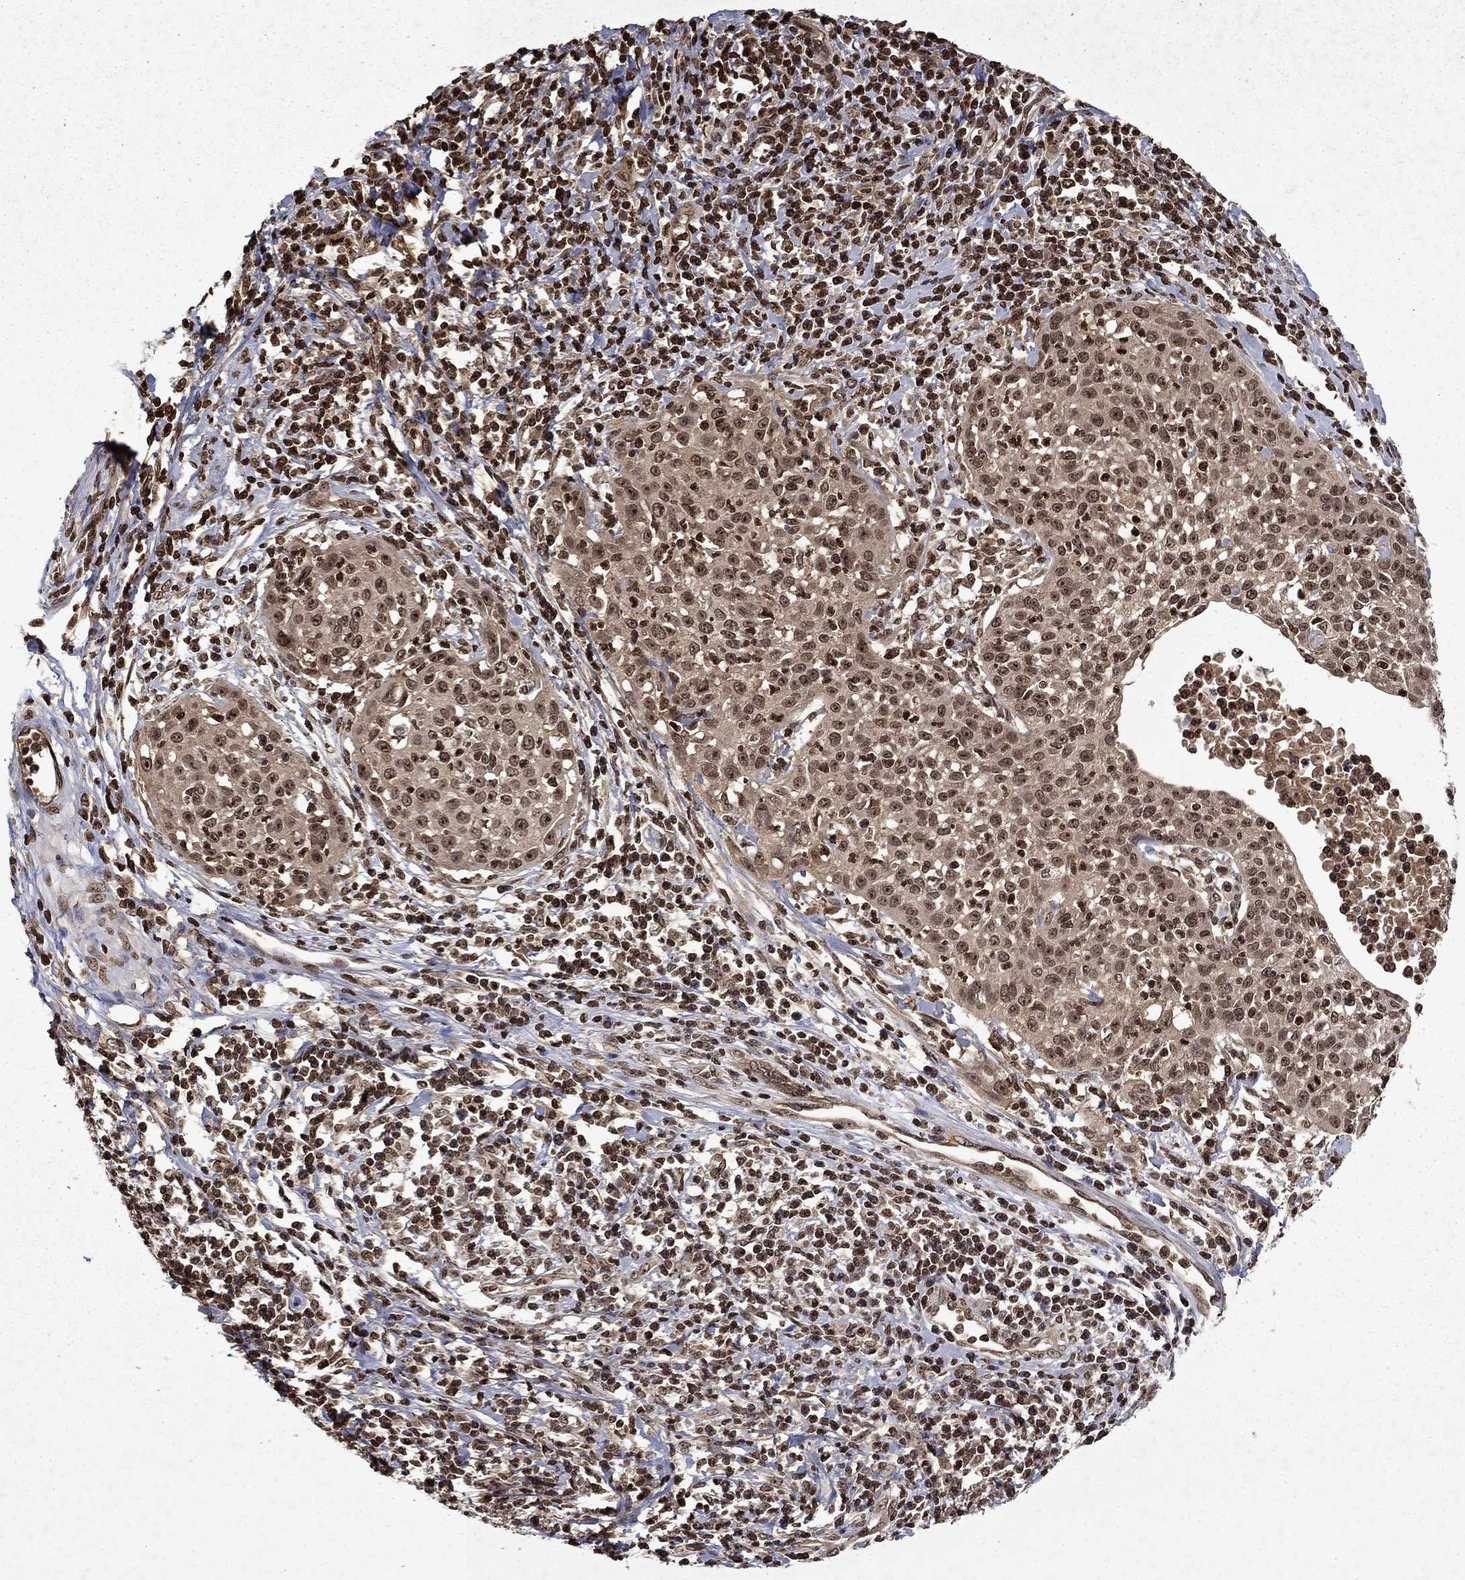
{"staining": {"intensity": "moderate", "quantity": ">75%", "location": "nuclear"}, "tissue": "cervical cancer", "cell_type": "Tumor cells", "image_type": "cancer", "snomed": [{"axis": "morphology", "description": "Squamous cell carcinoma, NOS"}, {"axis": "topography", "description": "Cervix"}], "caption": "IHC of human cervical cancer reveals medium levels of moderate nuclear expression in about >75% of tumor cells.", "gene": "PIN4", "patient": {"sex": "female", "age": 26}}